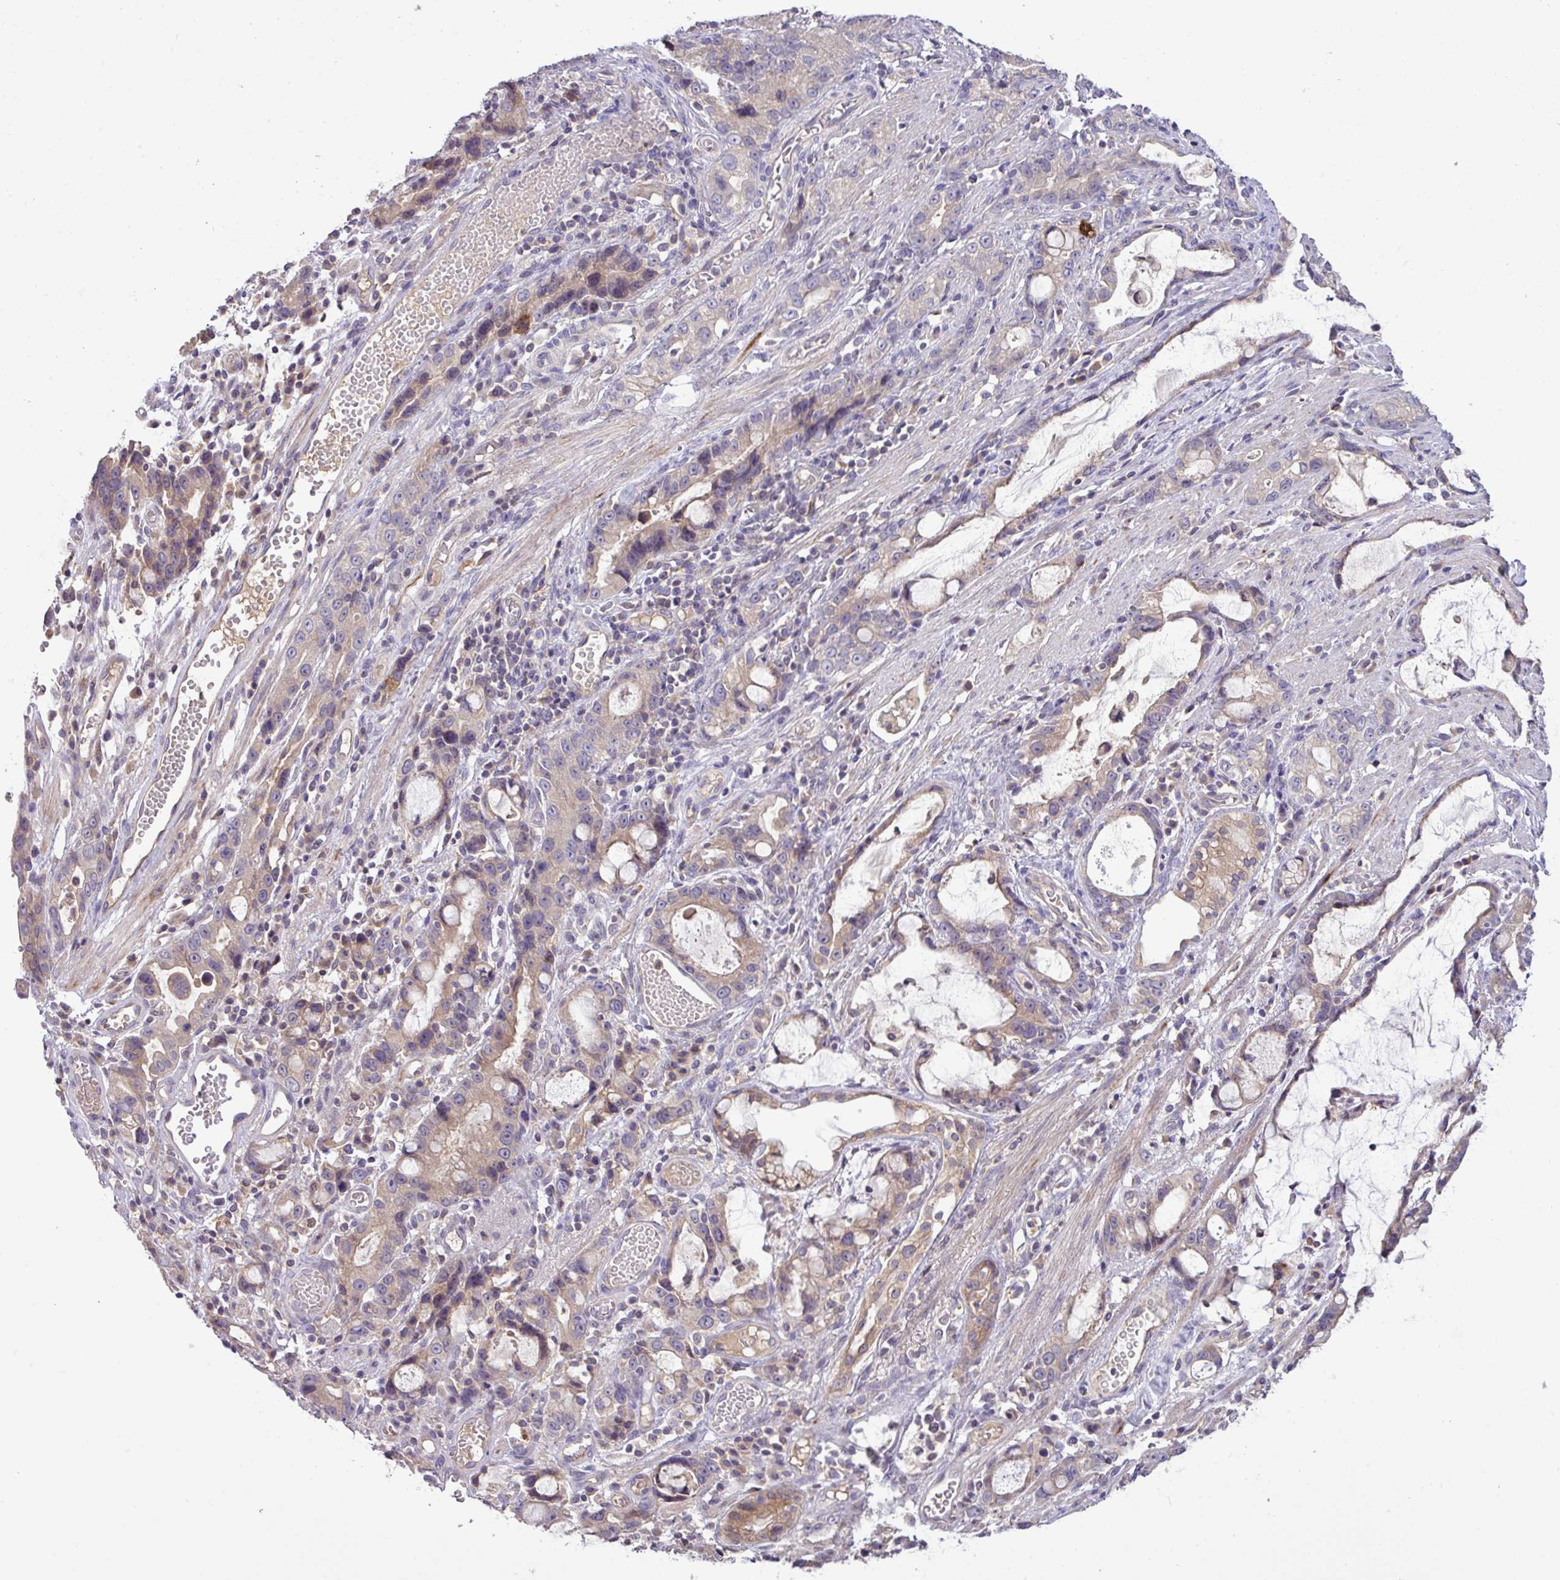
{"staining": {"intensity": "weak", "quantity": ">75%", "location": "cytoplasmic/membranous"}, "tissue": "stomach cancer", "cell_type": "Tumor cells", "image_type": "cancer", "snomed": [{"axis": "morphology", "description": "Adenocarcinoma, NOS"}, {"axis": "topography", "description": "Stomach"}], "caption": "Tumor cells display weak cytoplasmic/membranous expression in approximately >75% of cells in stomach cancer.", "gene": "TMEM62", "patient": {"sex": "male", "age": 55}}